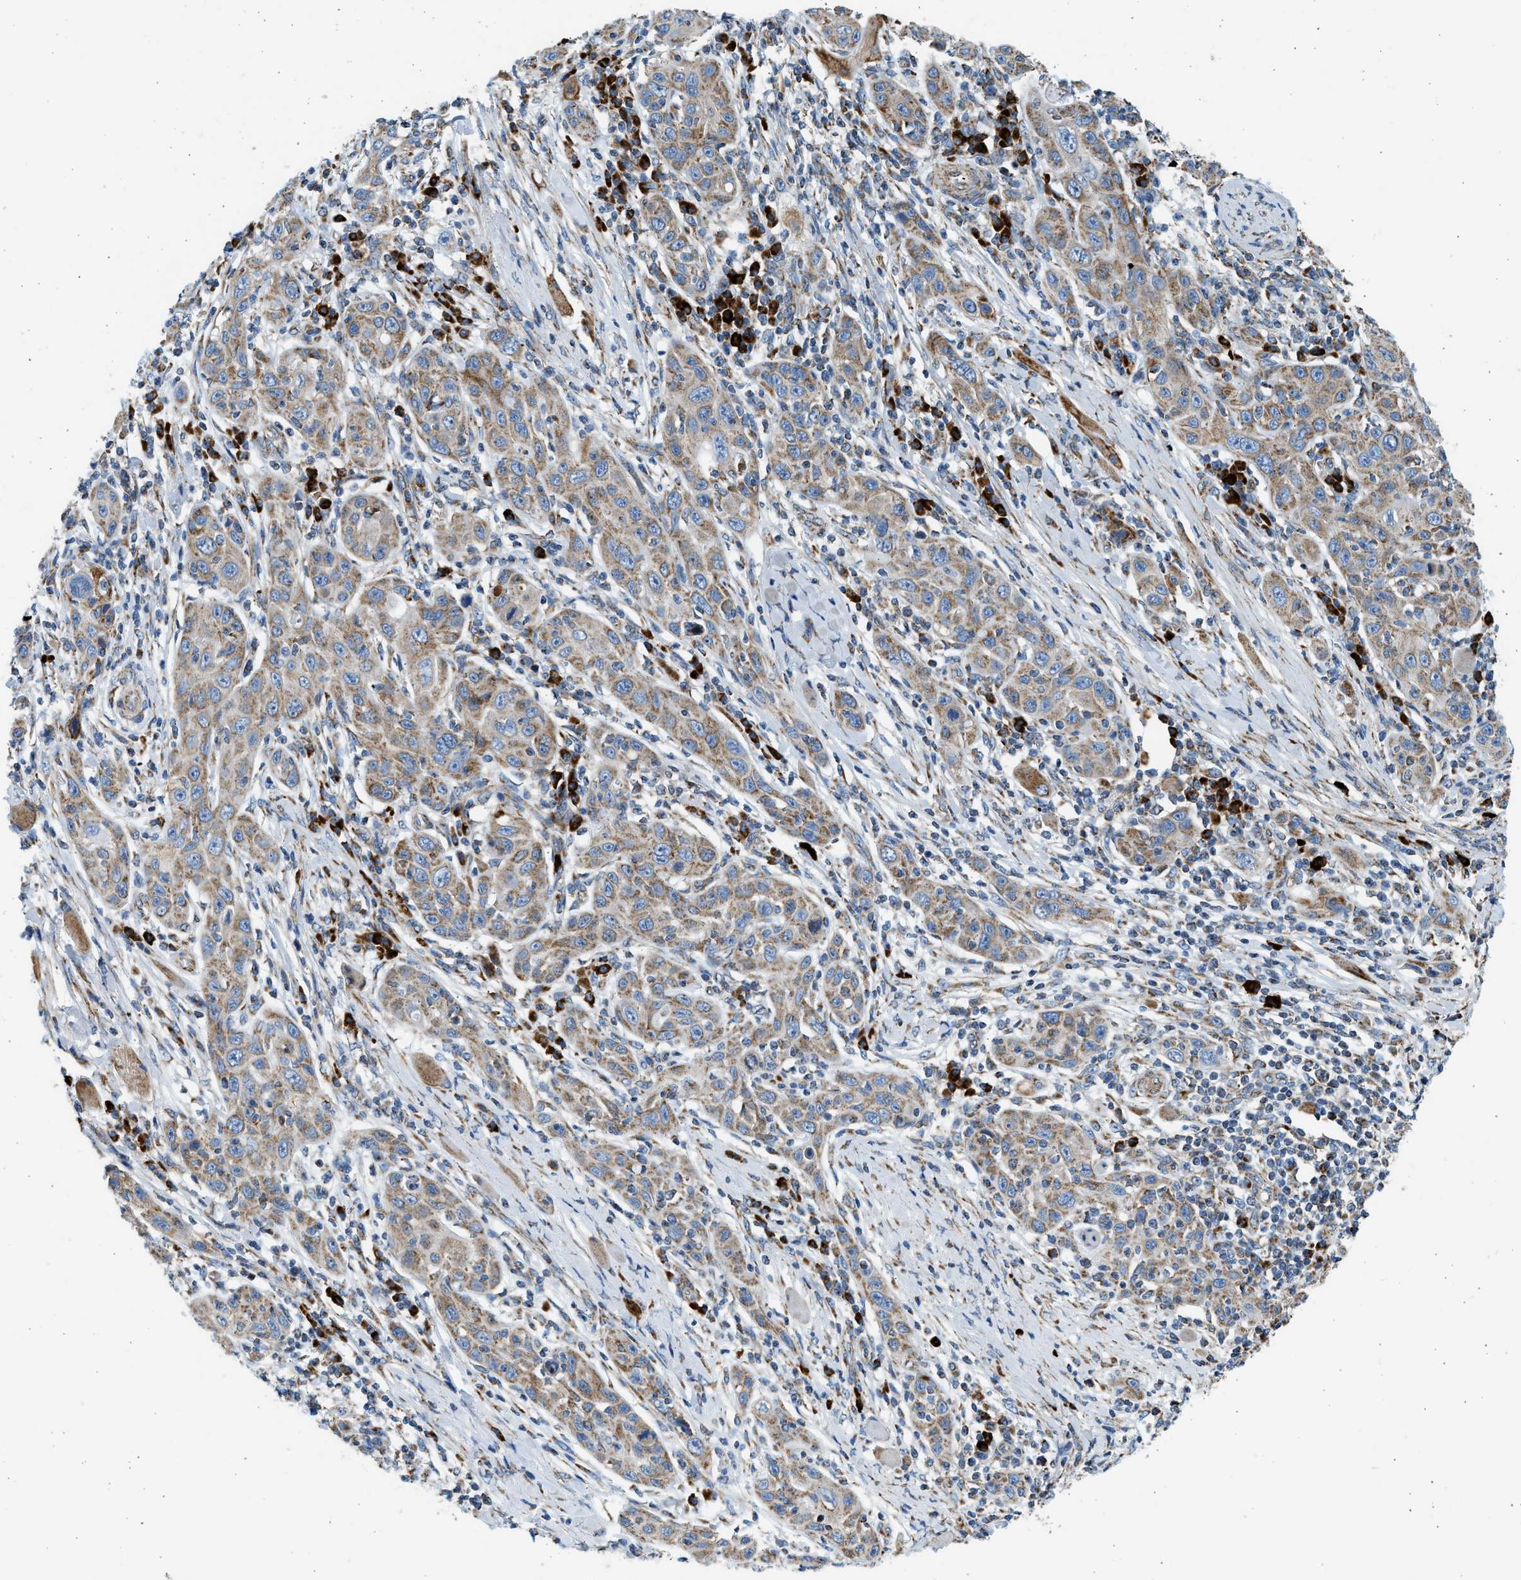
{"staining": {"intensity": "moderate", "quantity": ">75%", "location": "cytoplasmic/membranous"}, "tissue": "skin cancer", "cell_type": "Tumor cells", "image_type": "cancer", "snomed": [{"axis": "morphology", "description": "Squamous cell carcinoma, NOS"}, {"axis": "topography", "description": "Skin"}], "caption": "This histopathology image reveals immunohistochemistry (IHC) staining of squamous cell carcinoma (skin), with medium moderate cytoplasmic/membranous staining in about >75% of tumor cells.", "gene": "KCNMB3", "patient": {"sex": "female", "age": 88}}